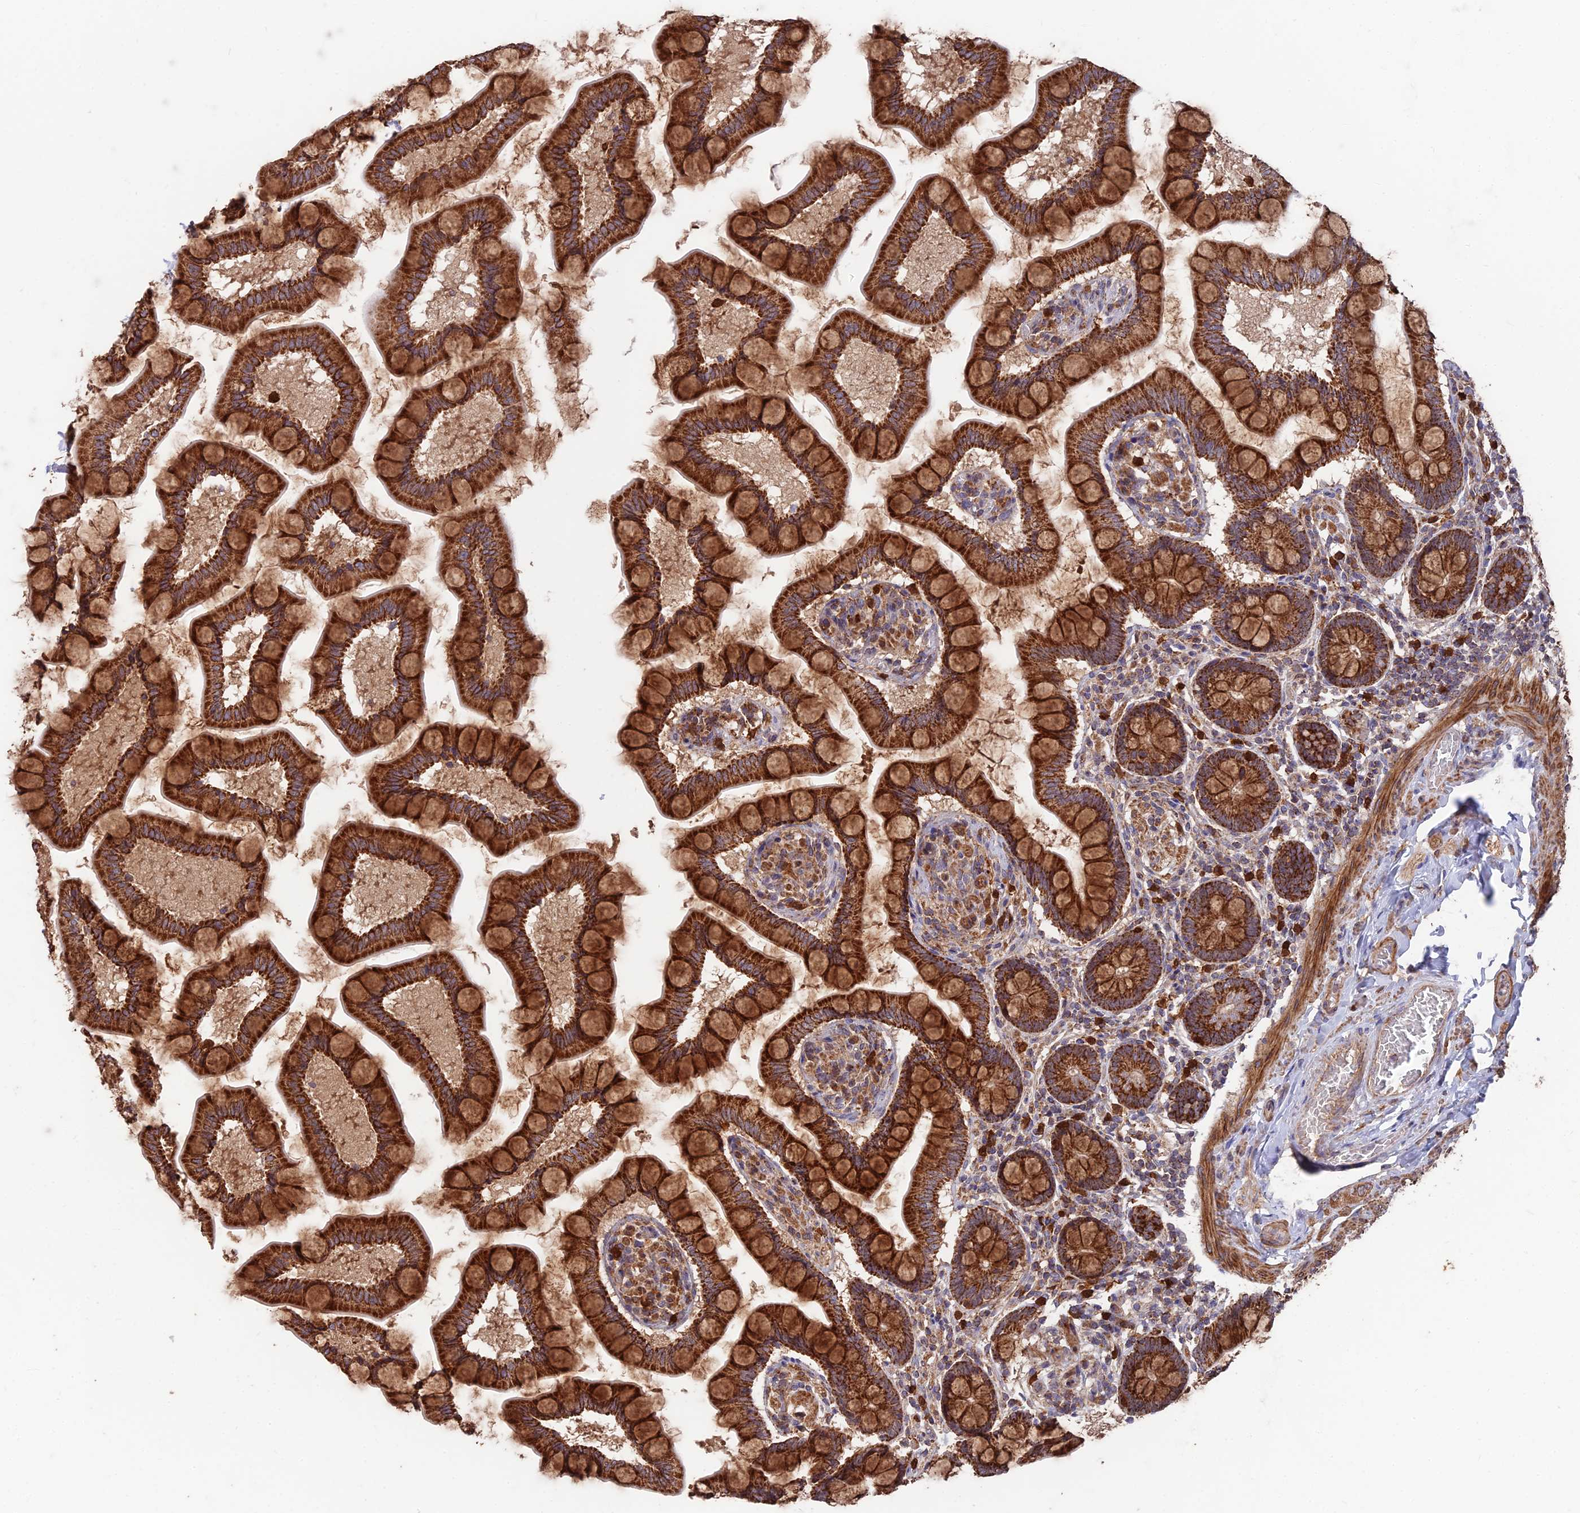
{"staining": {"intensity": "strong", "quantity": ">75%", "location": "cytoplasmic/membranous"}, "tissue": "small intestine", "cell_type": "Glandular cells", "image_type": "normal", "snomed": [{"axis": "morphology", "description": "Normal tissue, NOS"}, {"axis": "topography", "description": "Small intestine"}], "caption": "Glandular cells display high levels of strong cytoplasmic/membranous staining in about >75% of cells in benign small intestine. The staining is performed using DAB brown chromogen to label protein expression. The nuclei are counter-stained blue using hematoxylin.", "gene": "IFT22", "patient": {"sex": "male", "age": 41}}